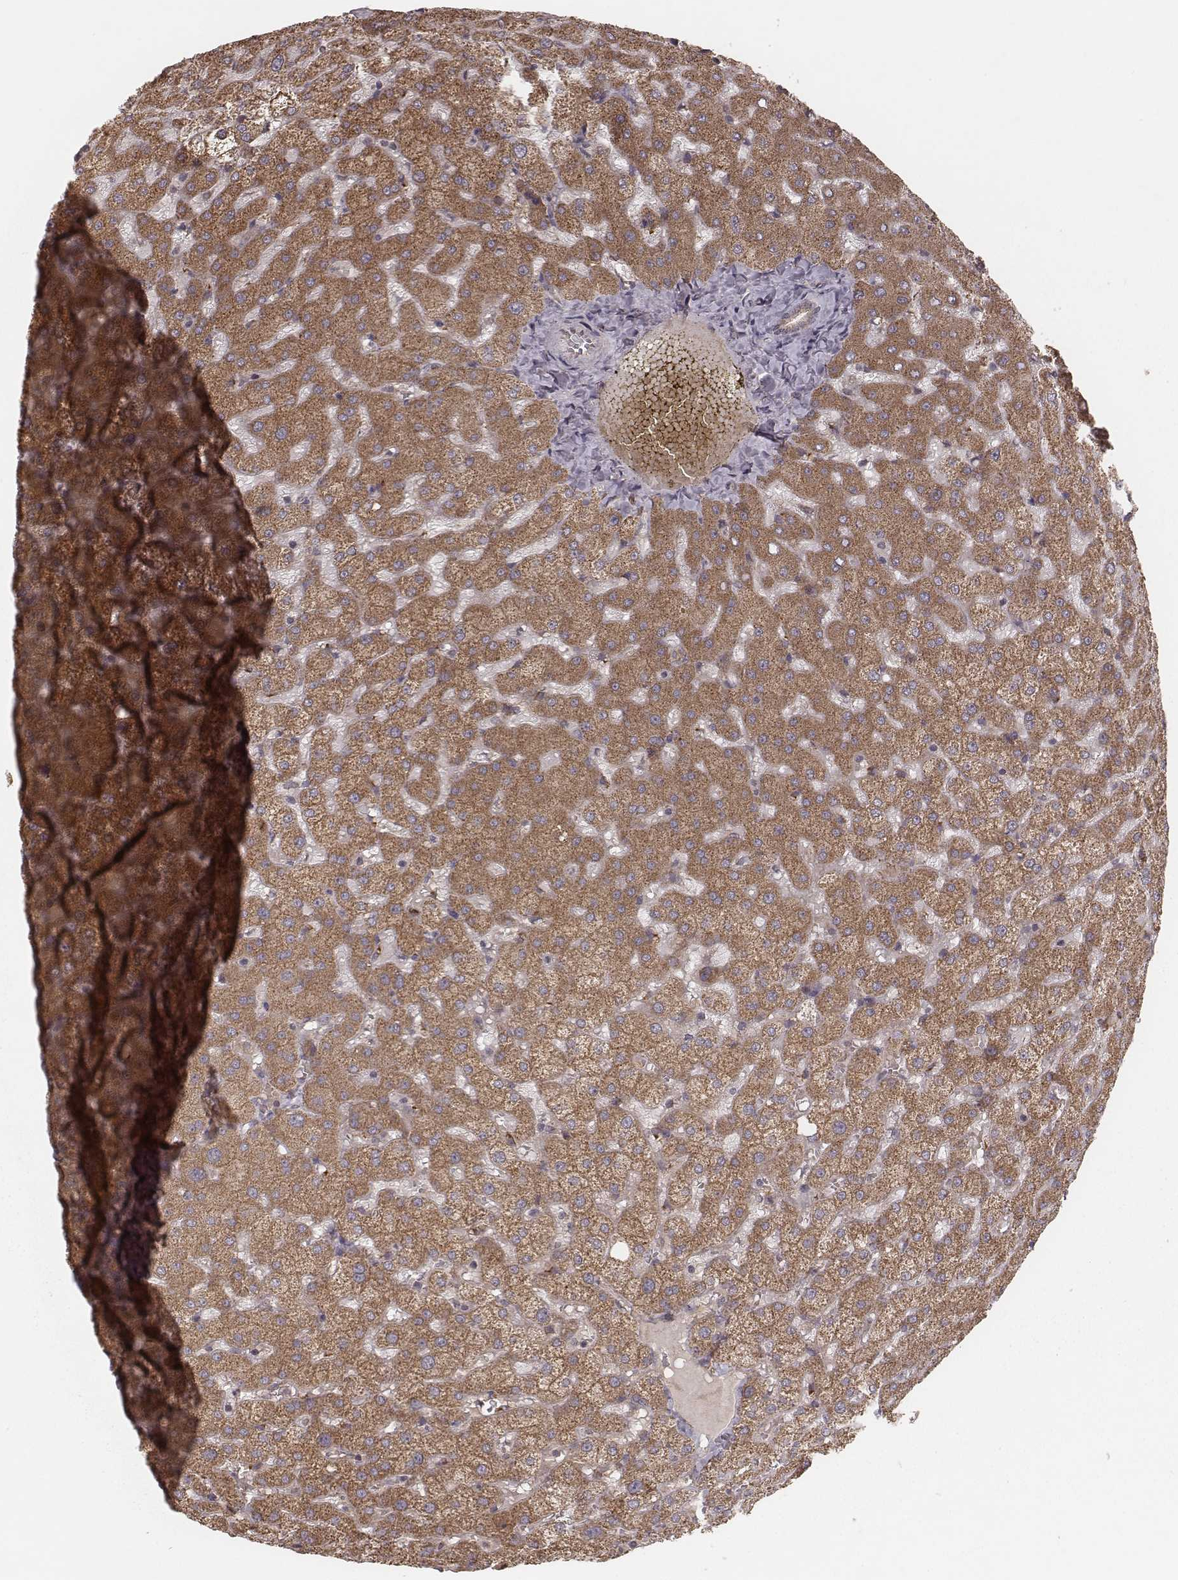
{"staining": {"intensity": "weak", "quantity": ">75%", "location": "cytoplasmic/membranous"}, "tissue": "liver", "cell_type": "Cholangiocytes", "image_type": "normal", "snomed": [{"axis": "morphology", "description": "Normal tissue, NOS"}, {"axis": "topography", "description": "Liver"}], "caption": "Human liver stained for a protein (brown) shows weak cytoplasmic/membranous positive expression in about >75% of cholangiocytes.", "gene": "MYO19", "patient": {"sex": "female", "age": 50}}